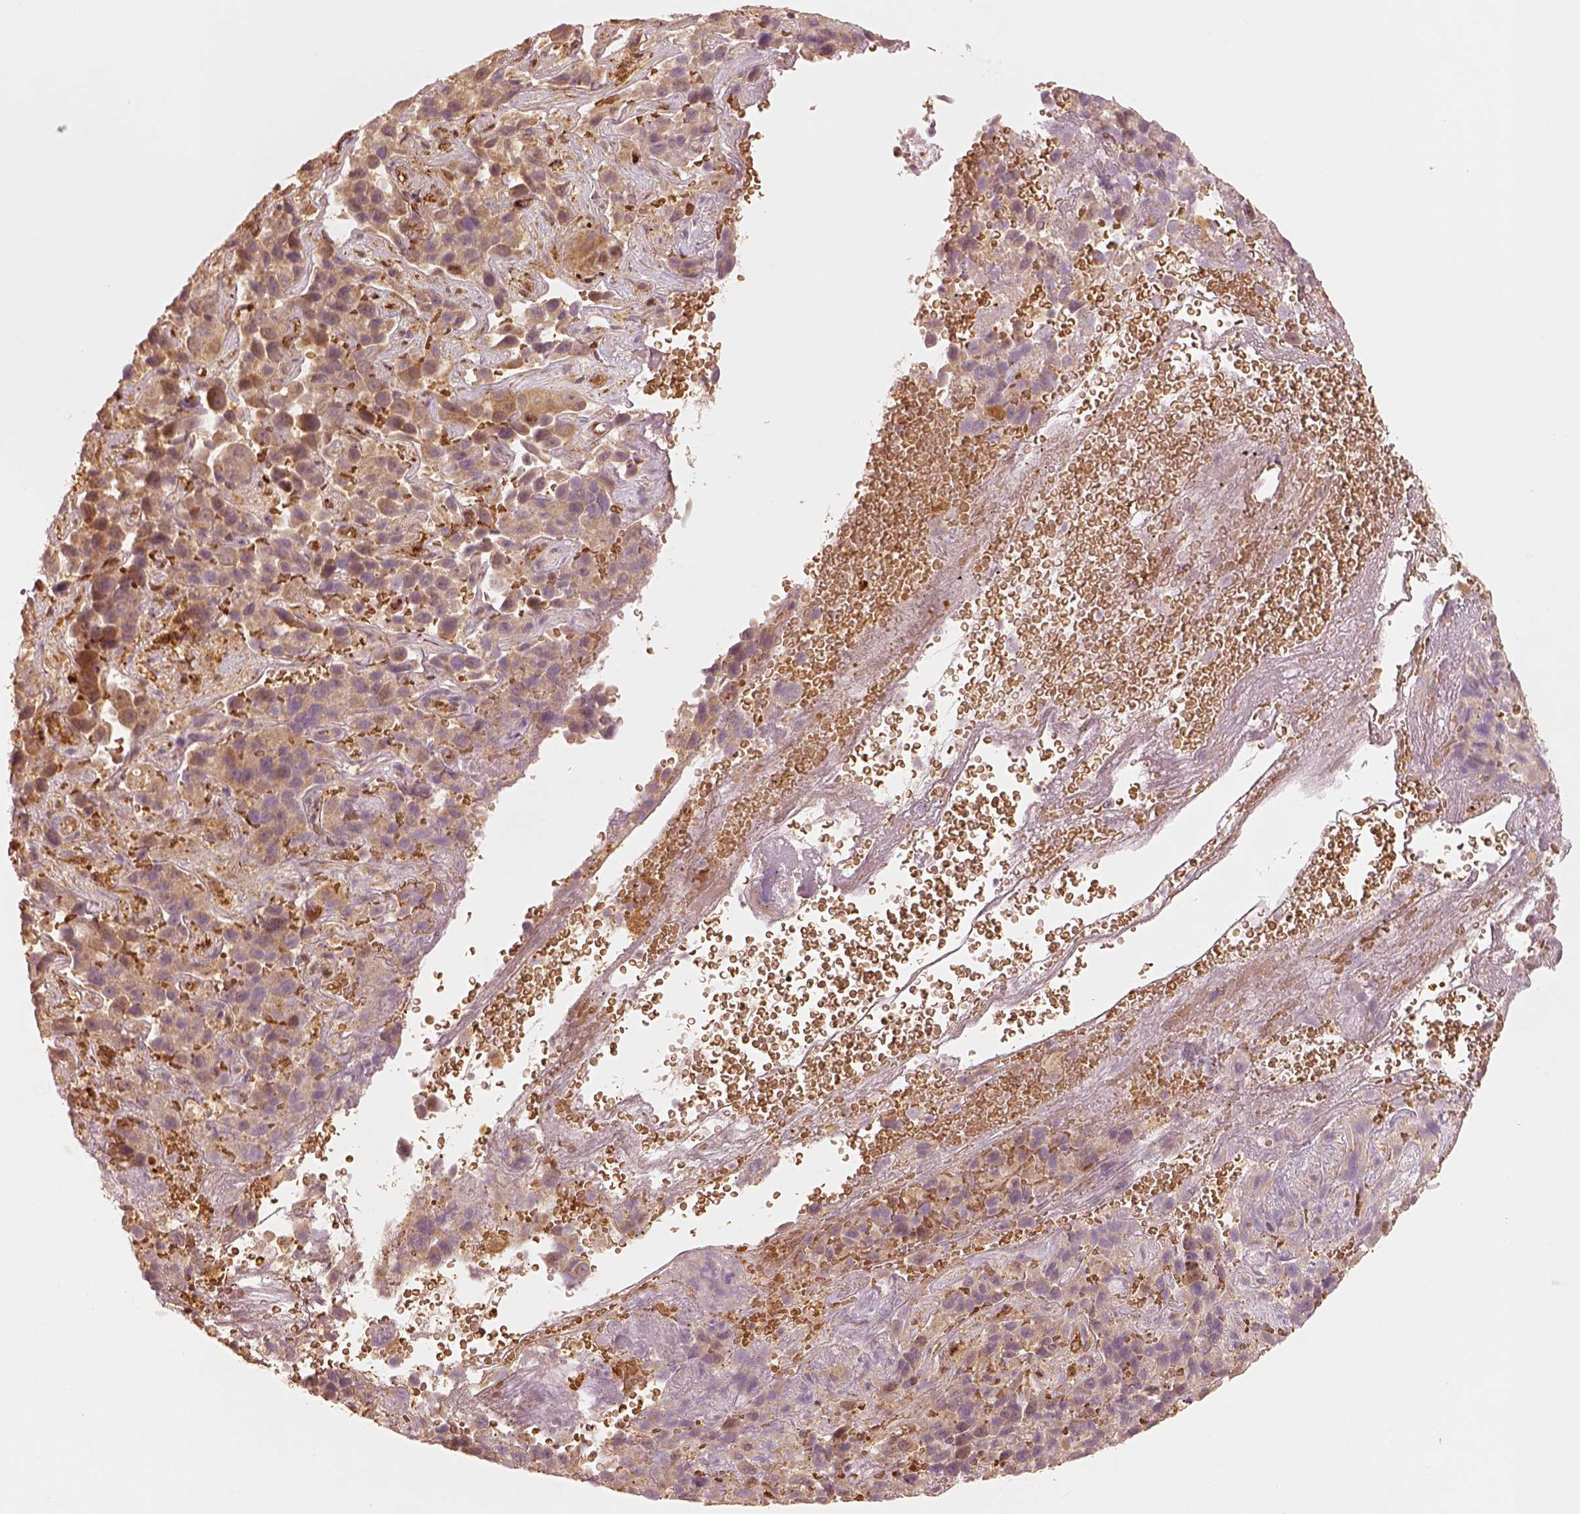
{"staining": {"intensity": "weak", "quantity": ">75%", "location": "cytoplasmic/membranous"}, "tissue": "liver cancer", "cell_type": "Tumor cells", "image_type": "cancer", "snomed": [{"axis": "morphology", "description": "Cholangiocarcinoma"}, {"axis": "topography", "description": "Liver"}], "caption": "Protein analysis of cholangiocarcinoma (liver) tissue displays weak cytoplasmic/membranous positivity in about >75% of tumor cells. The protein is shown in brown color, while the nuclei are stained blue.", "gene": "FSCN1", "patient": {"sex": "female", "age": 52}}